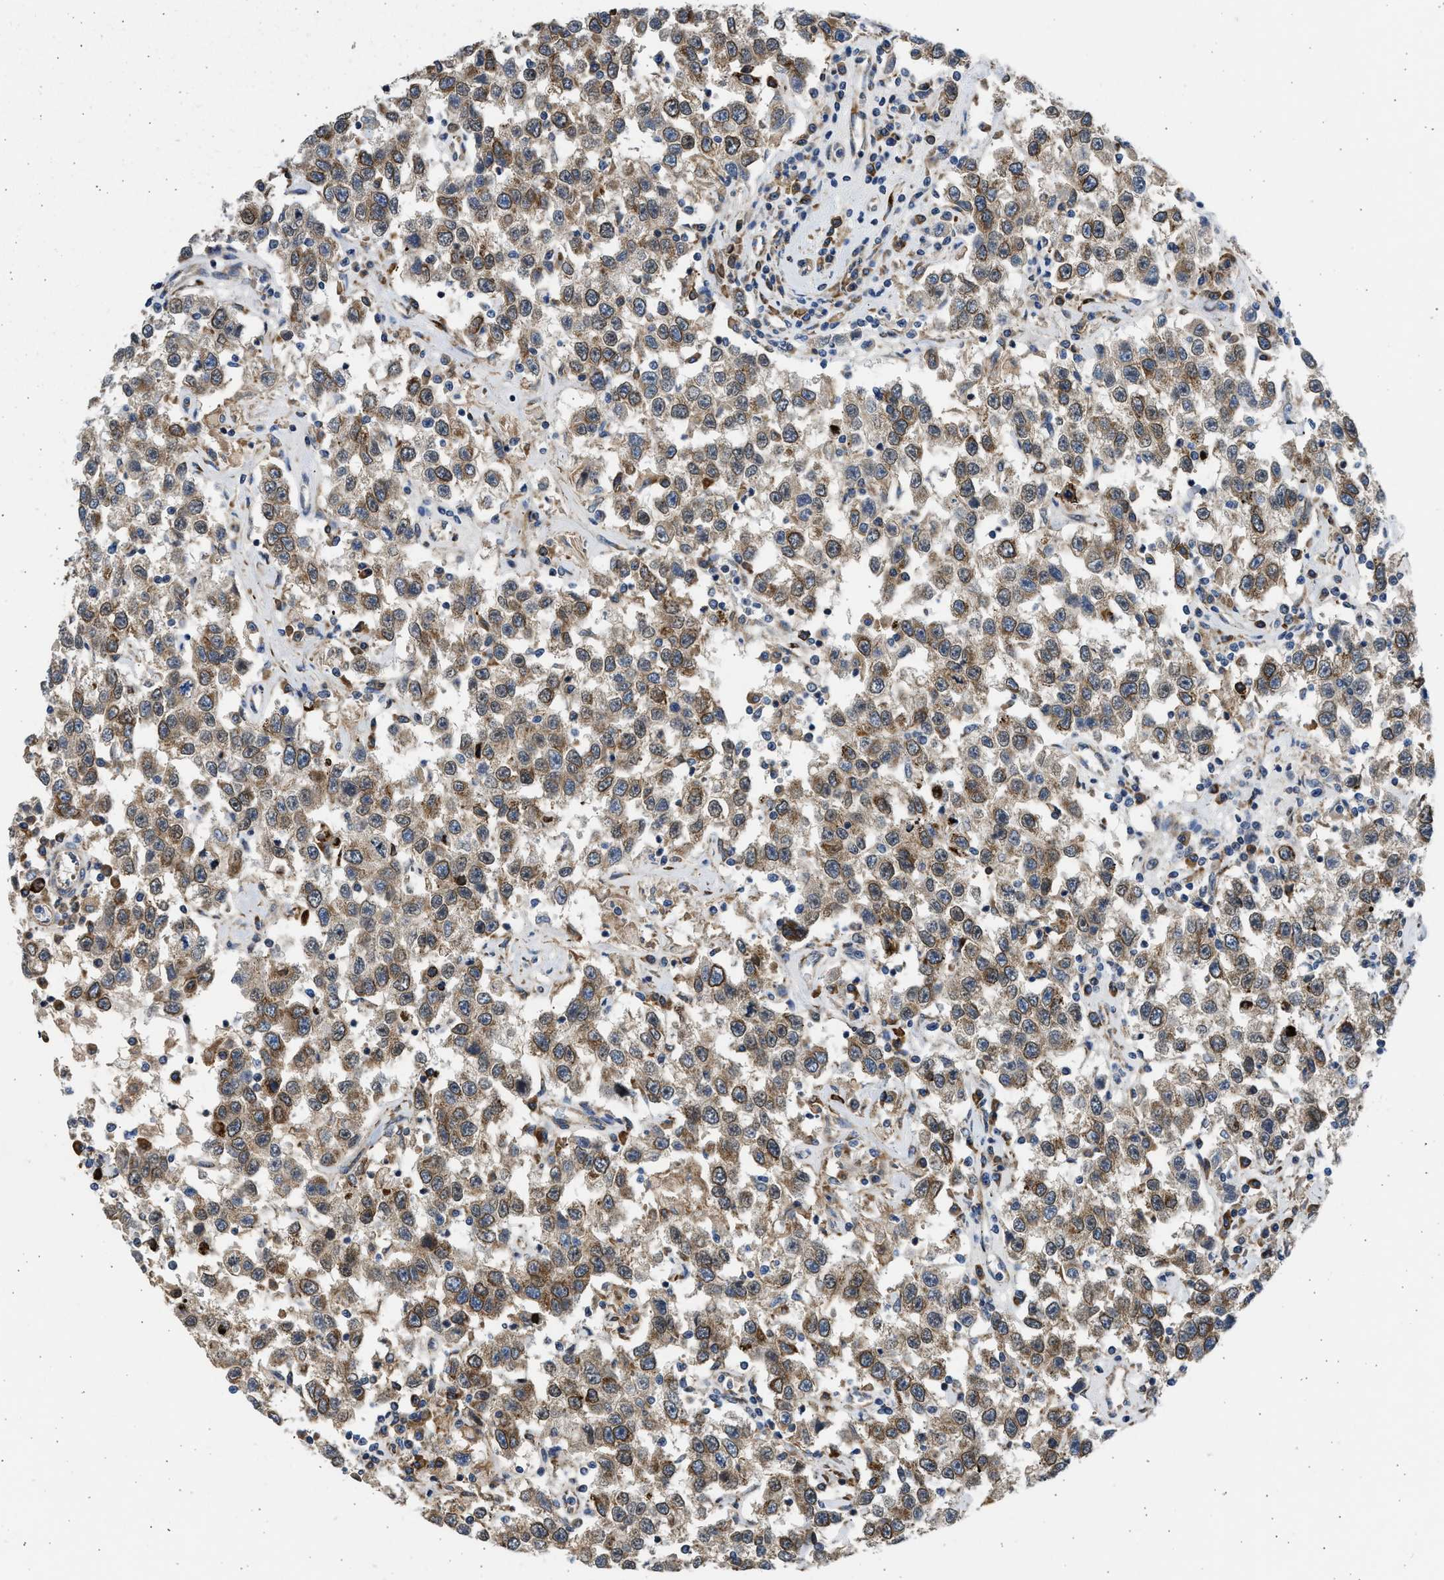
{"staining": {"intensity": "moderate", "quantity": ">75%", "location": "cytoplasmic/membranous"}, "tissue": "testis cancer", "cell_type": "Tumor cells", "image_type": "cancer", "snomed": [{"axis": "morphology", "description": "Seminoma, NOS"}, {"axis": "topography", "description": "Testis"}], "caption": "Immunohistochemical staining of human testis cancer shows medium levels of moderate cytoplasmic/membranous expression in approximately >75% of tumor cells. The protein is shown in brown color, while the nuclei are stained blue.", "gene": "PLD2", "patient": {"sex": "male", "age": 41}}